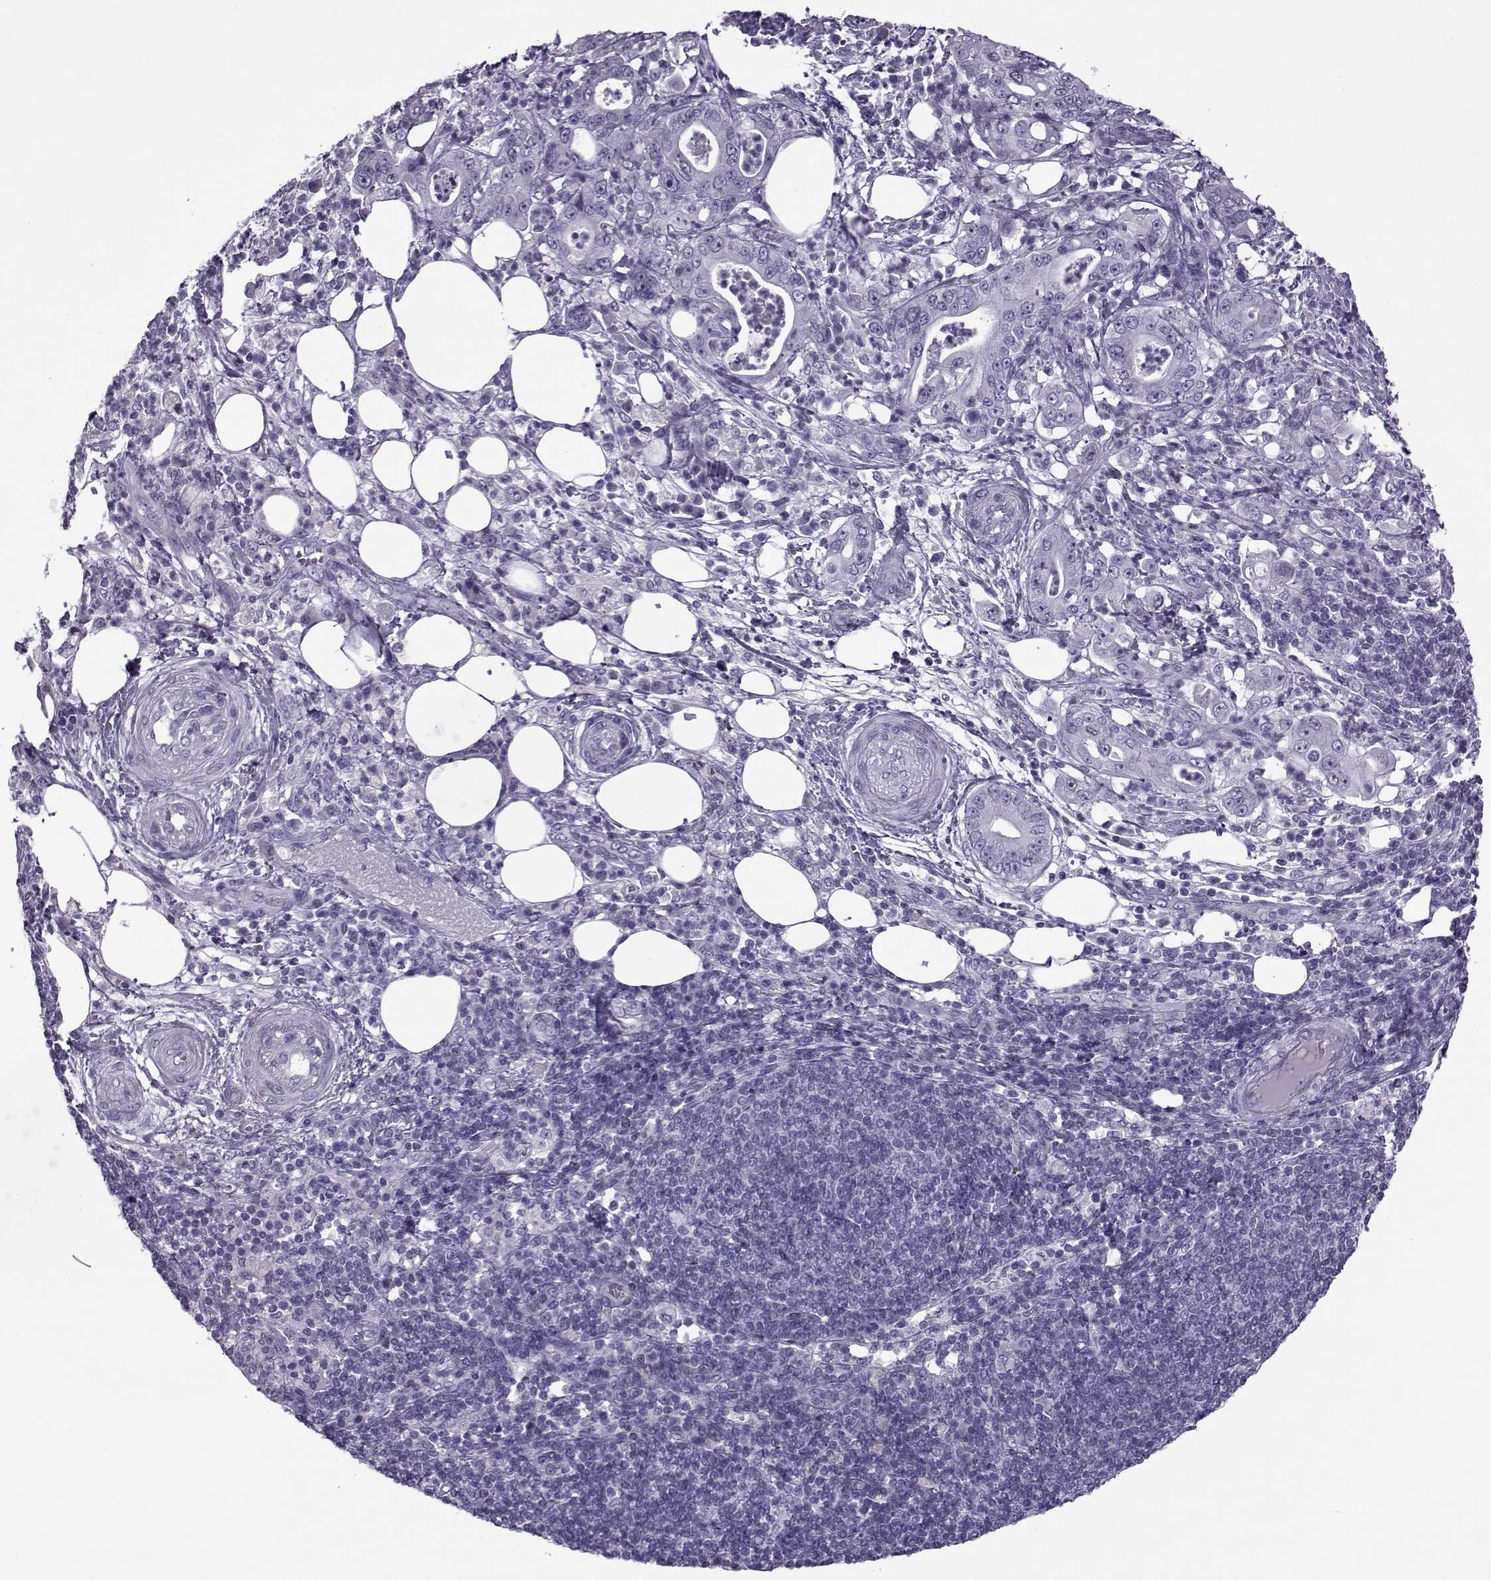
{"staining": {"intensity": "negative", "quantity": "none", "location": "none"}, "tissue": "pancreatic cancer", "cell_type": "Tumor cells", "image_type": "cancer", "snomed": [{"axis": "morphology", "description": "Adenocarcinoma, NOS"}, {"axis": "topography", "description": "Pancreas"}], "caption": "IHC photomicrograph of adenocarcinoma (pancreatic) stained for a protein (brown), which exhibits no staining in tumor cells.", "gene": "OIP5", "patient": {"sex": "male", "age": 71}}